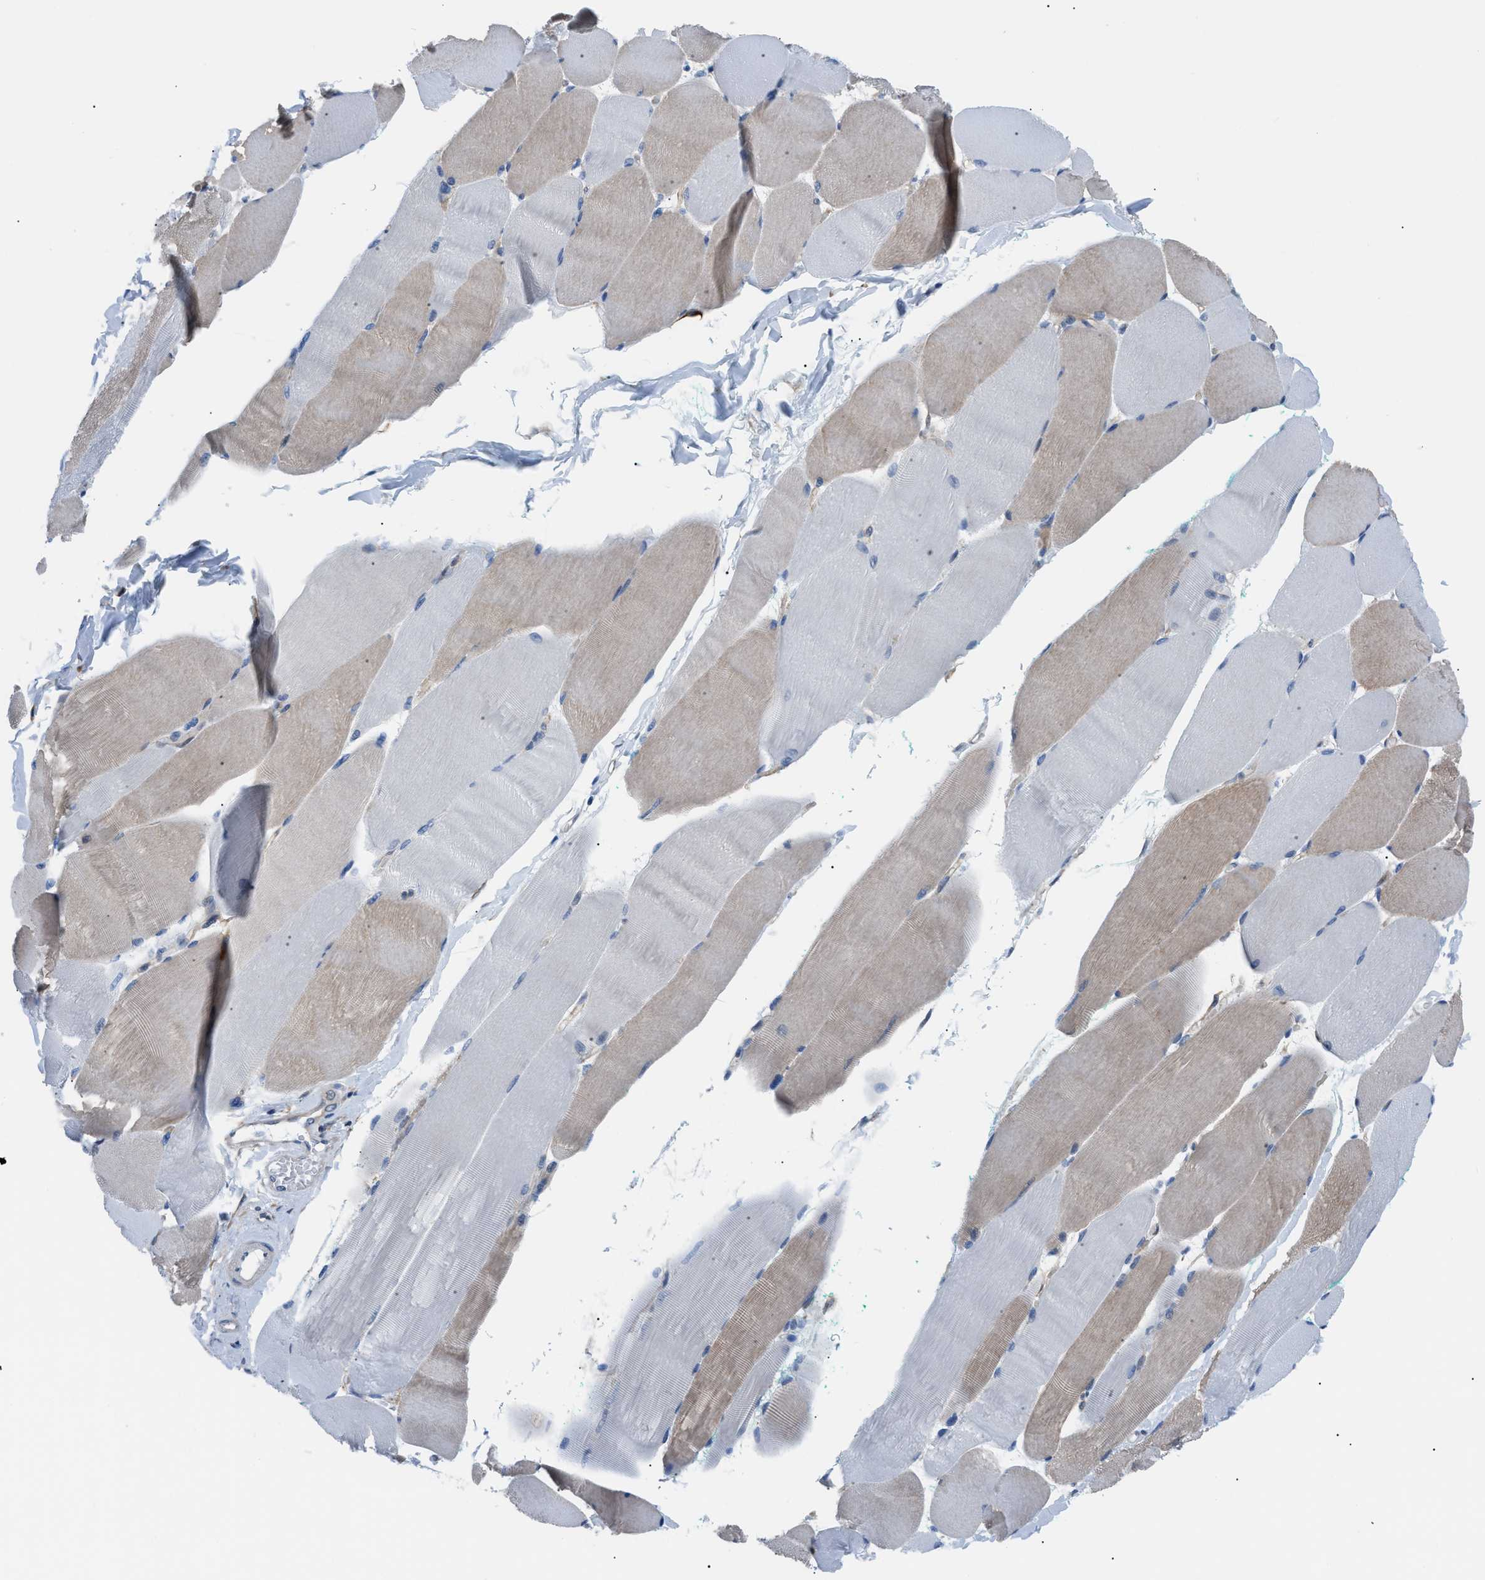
{"staining": {"intensity": "weak", "quantity": "25%-75%", "location": "cytoplasmic/membranous"}, "tissue": "skeletal muscle", "cell_type": "Myocytes", "image_type": "normal", "snomed": [{"axis": "morphology", "description": "Normal tissue, NOS"}, {"axis": "morphology", "description": "Squamous cell carcinoma, NOS"}, {"axis": "topography", "description": "Skeletal muscle"}], "caption": "About 25%-75% of myocytes in unremarkable human skeletal muscle display weak cytoplasmic/membranous protein positivity as visualized by brown immunohistochemical staining.", "gene": "TMEM45B", "patient": {"sex": "male", "age": 51}}